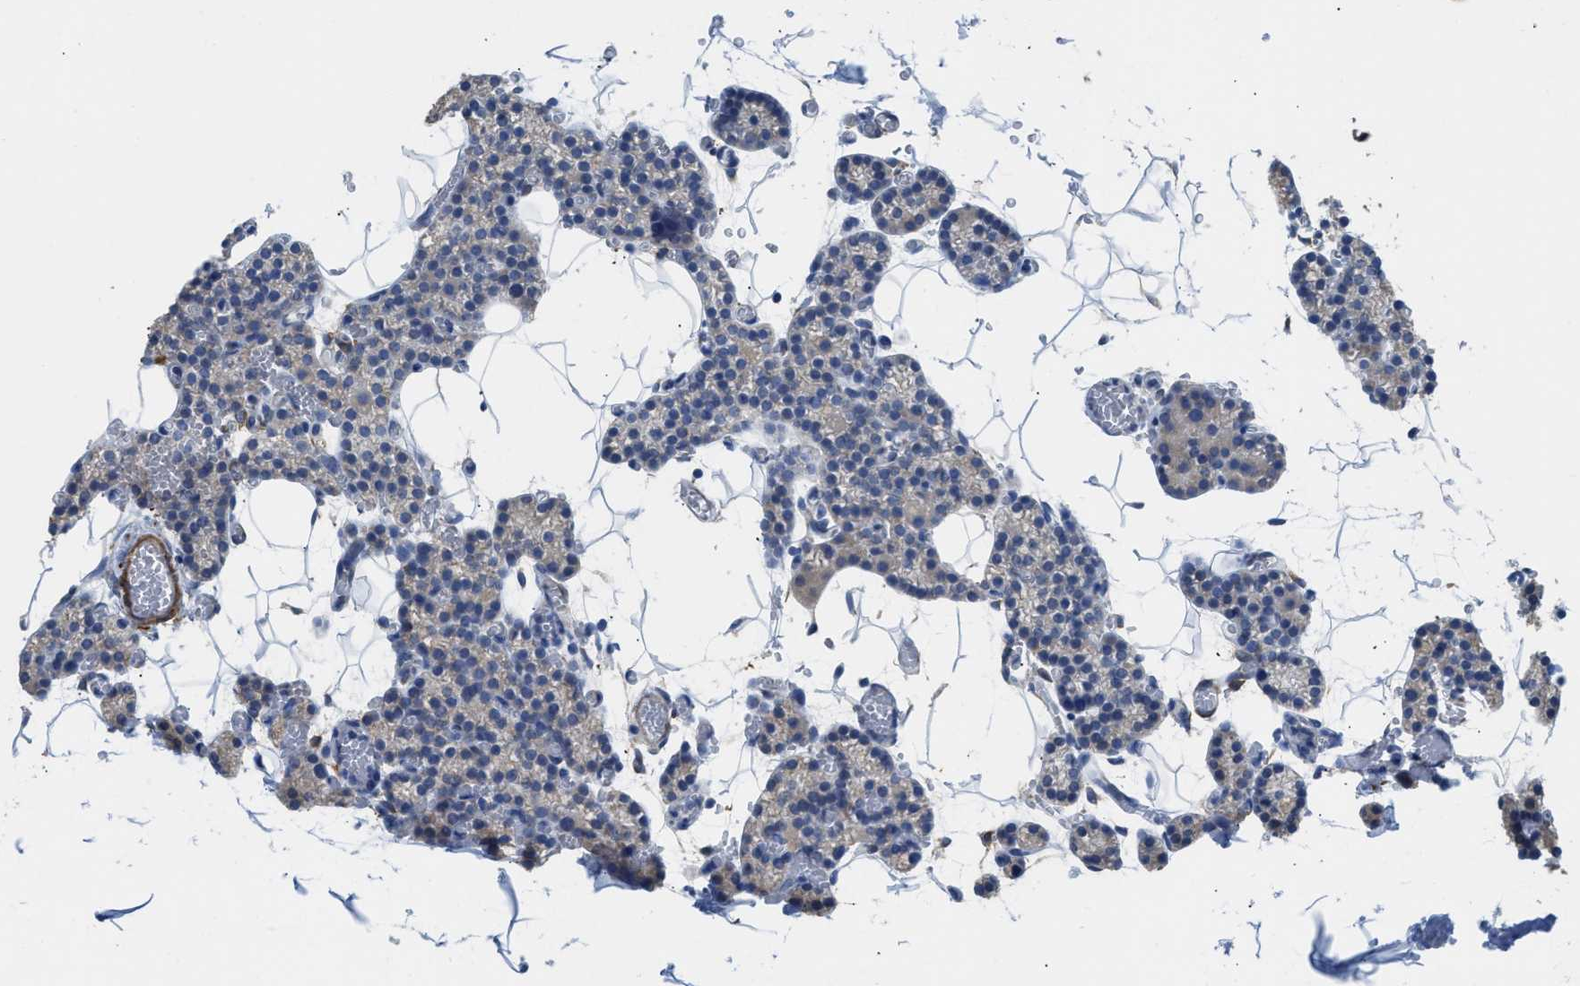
{"staining": {"intensity": "weak", "quantity": "<25%", "location": "cytoplasmic/membranous"}, "tissue": "parathyroid gland", "cell_type": "Glandular cells", "image_type": "normal", "snomed": [{"axis": "morphology", "description": "Normal tissue, NOS"}, {"axis": "morphology", "description": "Adenoma, NOS"}, {"axis": "topography", "description": "Parathyroid gland"}], "caption": "The histopathology image reveals no staining of glandular cells in benign parathyroid gland.", "gene": "ZSWIM5", "patient": {"sex": "female", "age": 58}}